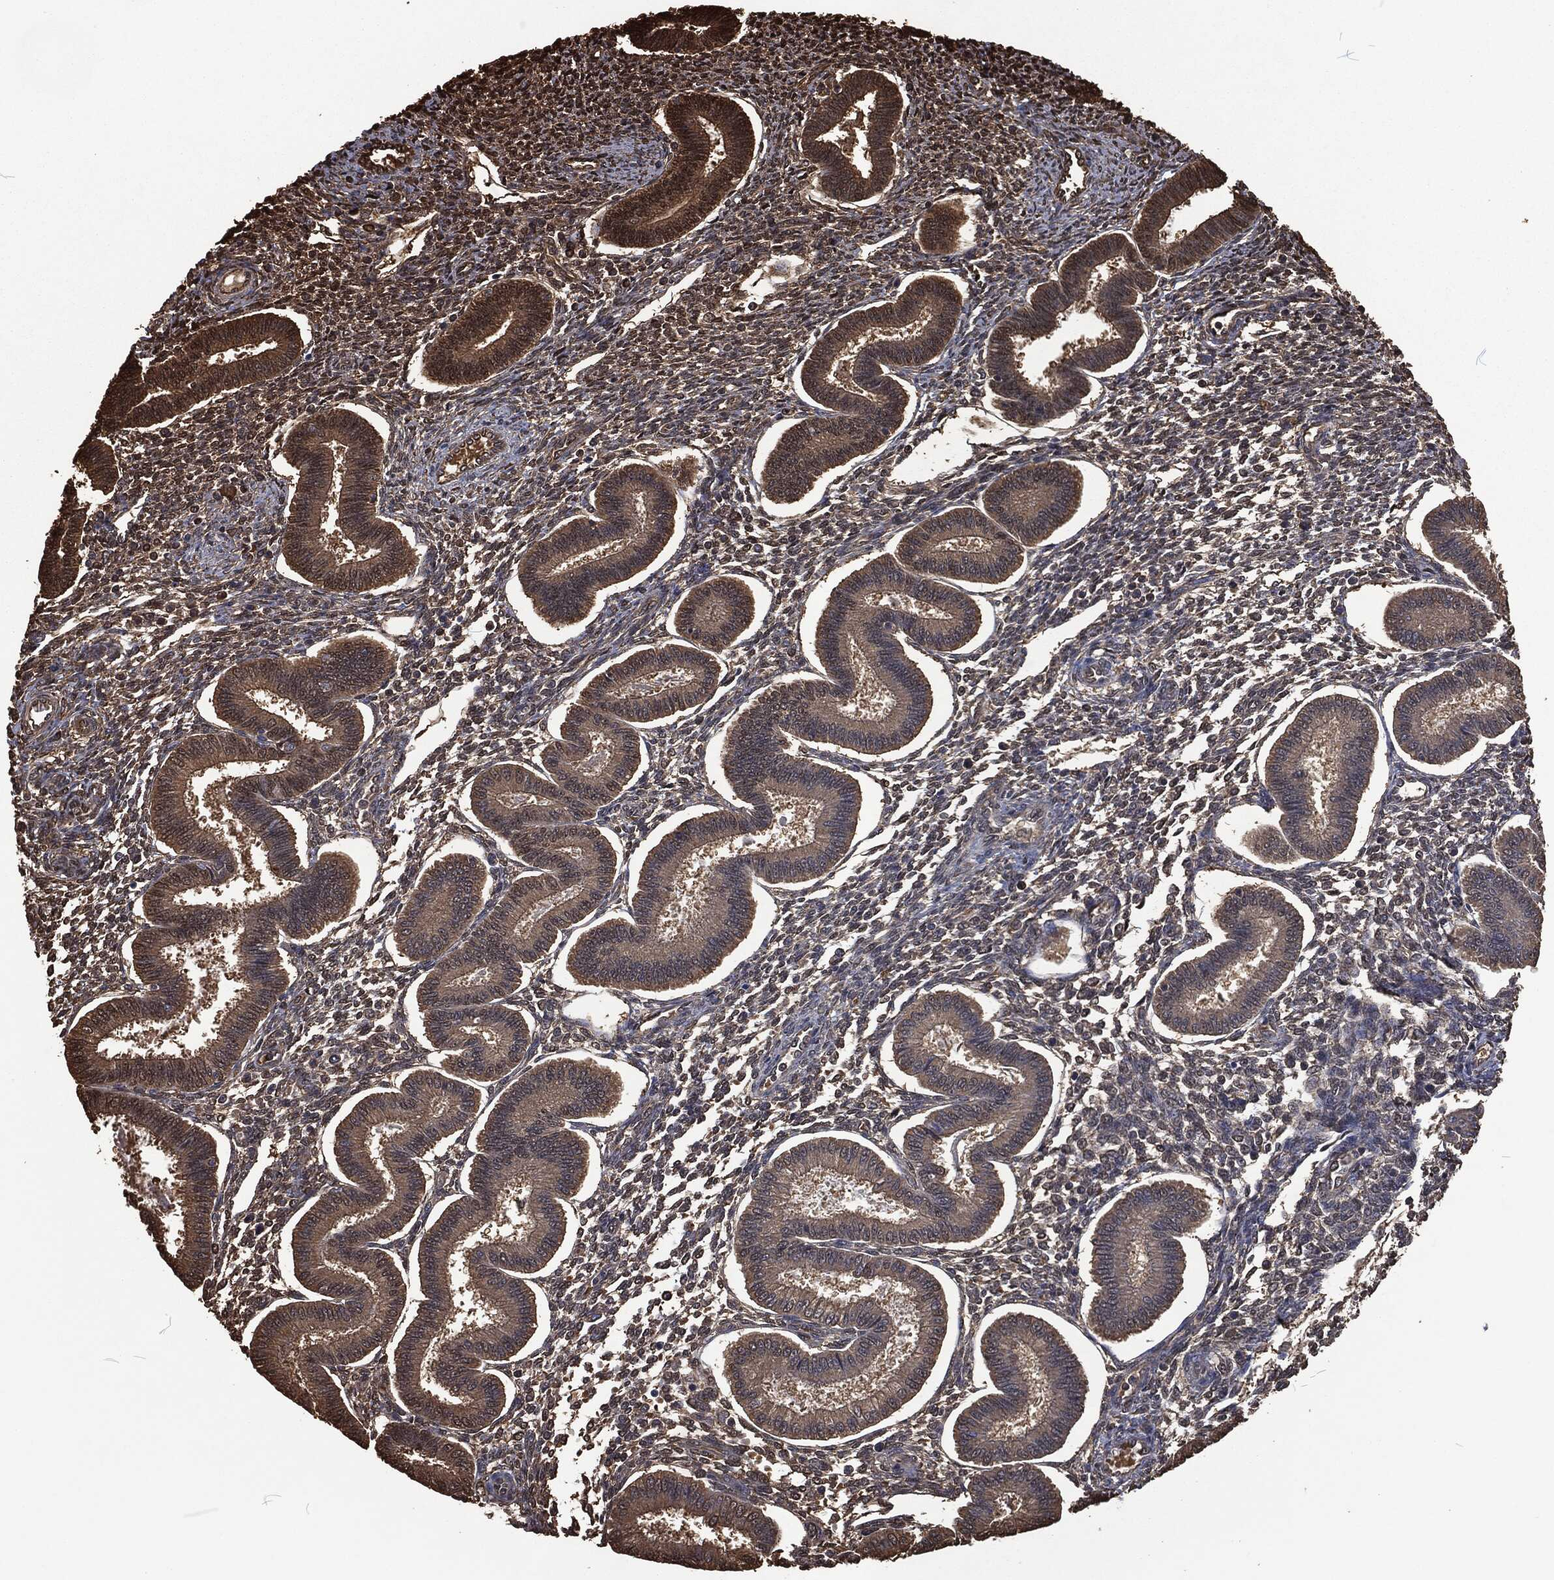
{"staining": {"intensity": "strong", "quantity": "25%-75%", "location": "cytoplasmic/membranous,nuclear"}, "tissue": "endometrium", "cell_type": "Cells in endometrial stroma", "image_type": "normal", "snomed": [{"axis": "morphology", "description": "Normal tissue, NOS"}, {"axis": "topography", "description": "Endometrium"}], "caption": "Endometrium stained with DAB immunohistochemistry shows high levels of strong cytoplasmic/membranous,nuclear staining in approximately 25%-75% of cells in endometrial stroma. (Stains: DAB in brown, nuclei in blue, Microscopy: brightfield microscopy at high magnification).", "gene": "PRDX4", "patient": {"sex": "female", "age": 43}}